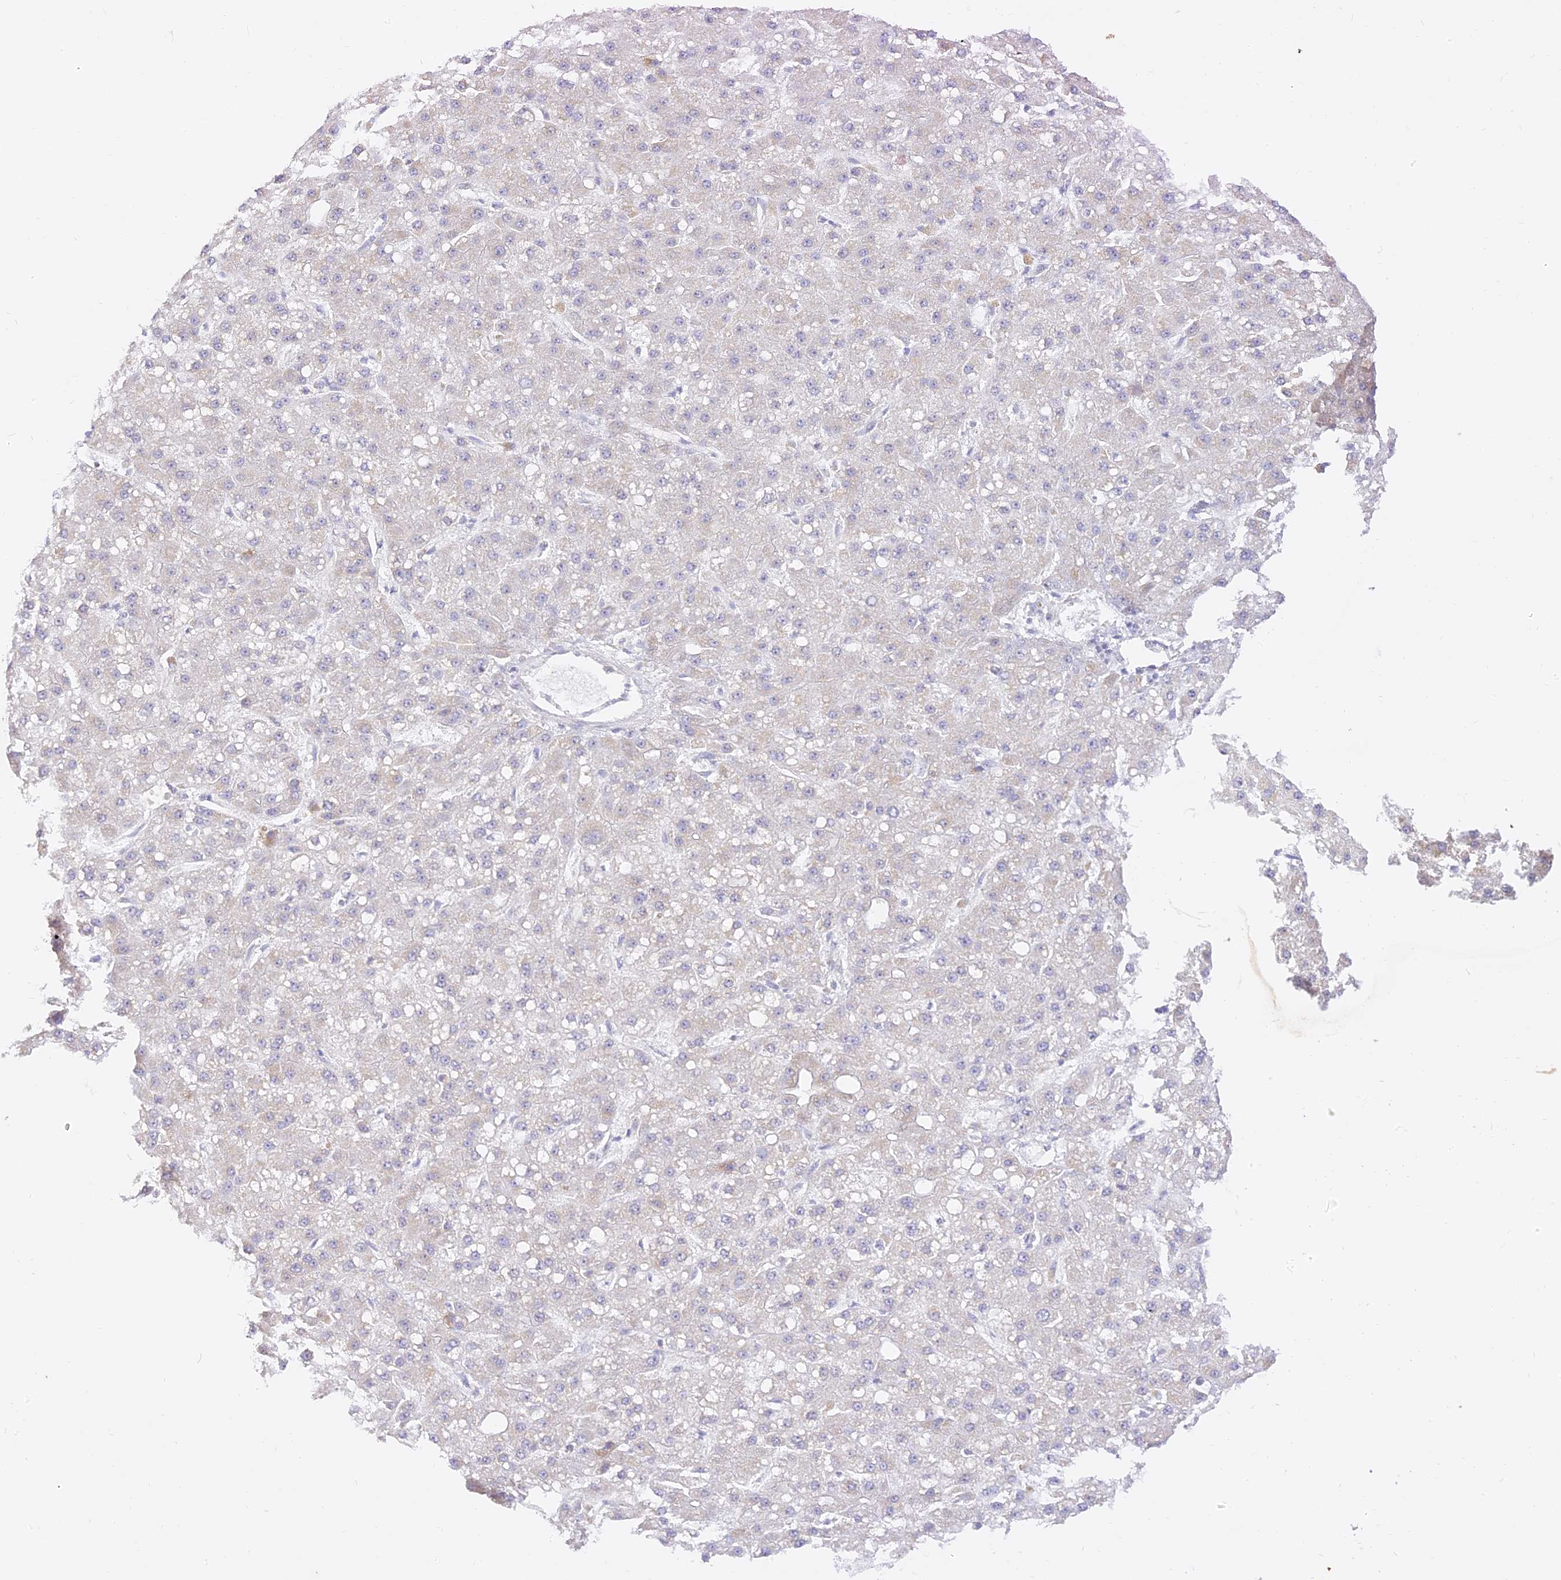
{"staining": {"intensity": "negative", "quantity": "none", "location": "none"}, "tissue": "liver cancer", "cell_type": "Tumor cells", "image_type": "cancer", "snomed": [{"axis": "morphology", "description": "Carcinoma, Hepatocellular, NOS"}, {"axis": "topography", "description": "Liver"}], "caption": "DAB immunohistochemical staining of human liver cancer displays no significant expression in tumor cells.", "gene": "LRRC15", "patient": {"sex": "male", "age": 67}}